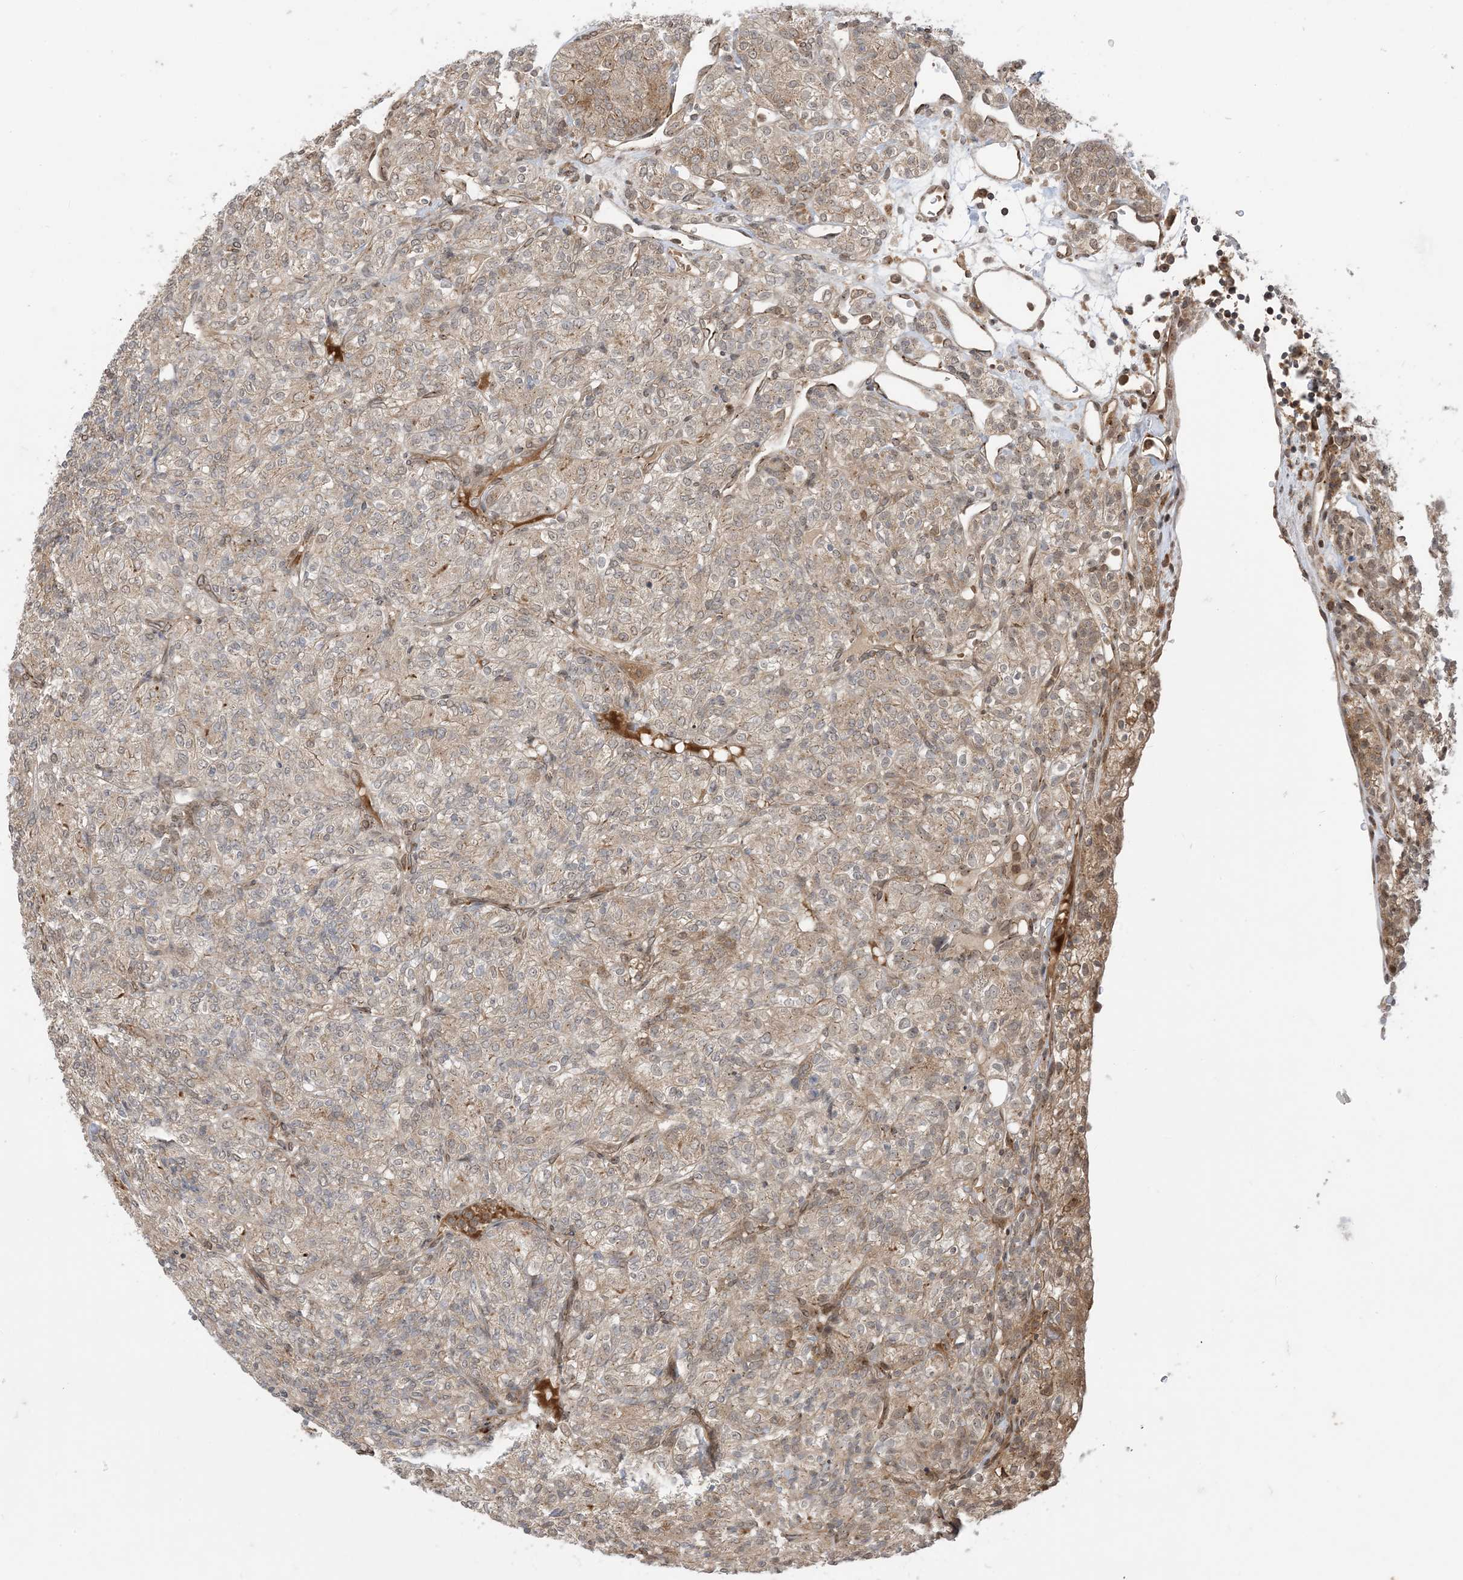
{"staining": {"intensity": "weak", "quantity": "25%-75%", "location": "cytoplasmic/membranous"}, "tissue": "renal cancer", "cell_type": "Tumor cells", "image_type": "cancer", "snomed": [{"axis": "morphology", "description": "Adenocarcinoma, NOS"}, {"axis": "topography", "description": "Kidney"}], "caption": "This is a micrograph of IHC staining of renal adenocarcinoma, which shows weak staining in the cytoplasmic/membranous of tumor cells.", "gene": "CASP4", "patient": {"sex": "male", "age": 77}}